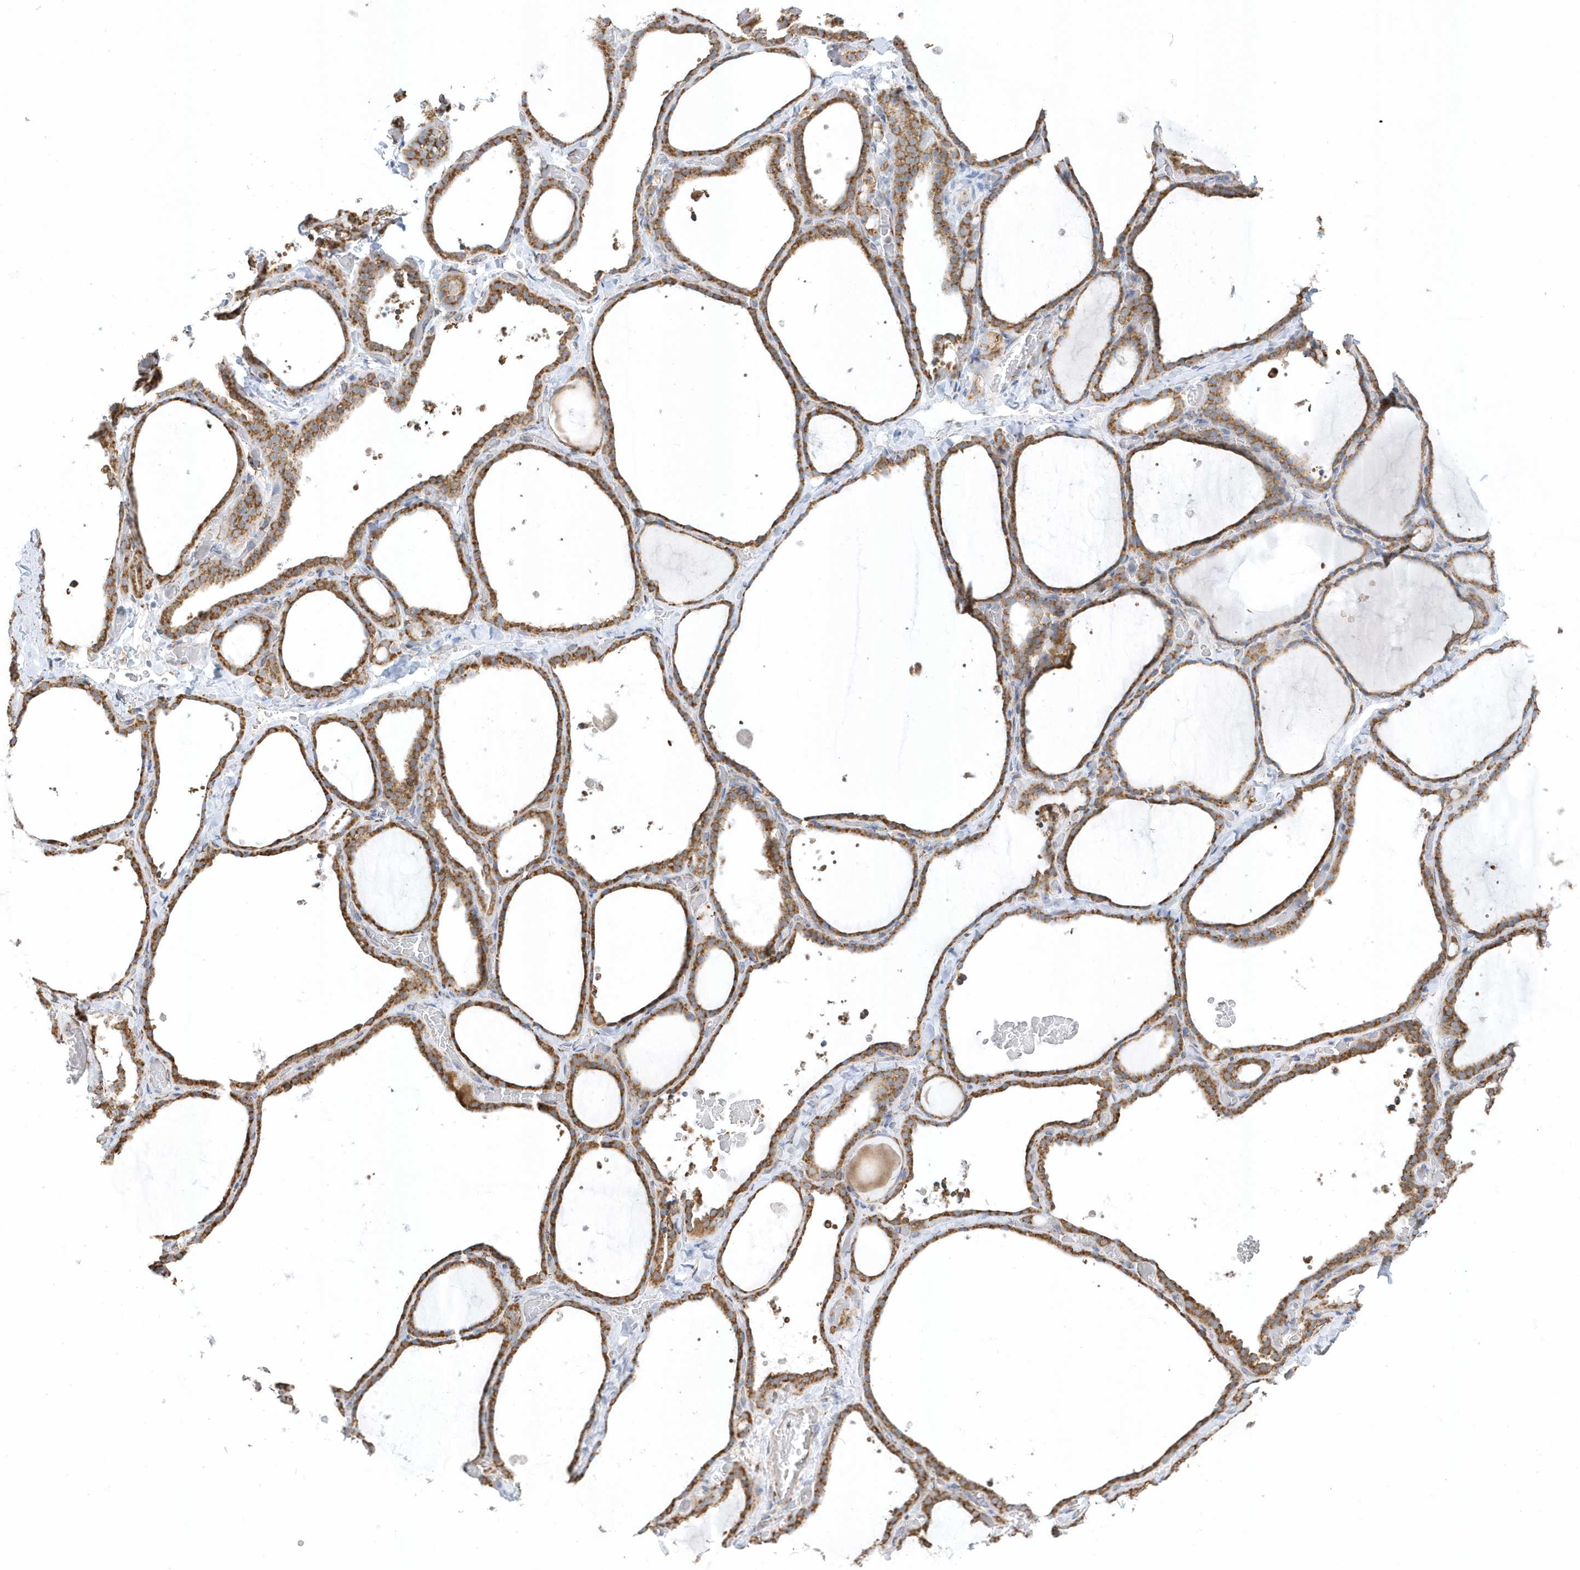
{"staining": {"intensity": "moderate", "quantity": ">75%", "location": "cytoplasmic/membranous"}, "tissue": "thyroid gland", "cell_type": "Glandular cells", "image_type": "normal", "snomed": [{"axis": "morphology", "description": "Normal tissue, NOS"}, {"axis": "topography", "description": "Thyroid gland"}], "caption": "Immunohistochemistry (DAB (3,3'-diaminobenzidine)) staining of benign human thyroid gland exhibits moderate cytoplasmic/membranous protein expression in approximately >75% of glandular cells. The staining was performed using DAB, with brown indicating positive protein expression. Nuclei are stained blue with hematoxylin.", "gene": "DCAF1", "patient": {"sex": "female", "age": 22}}